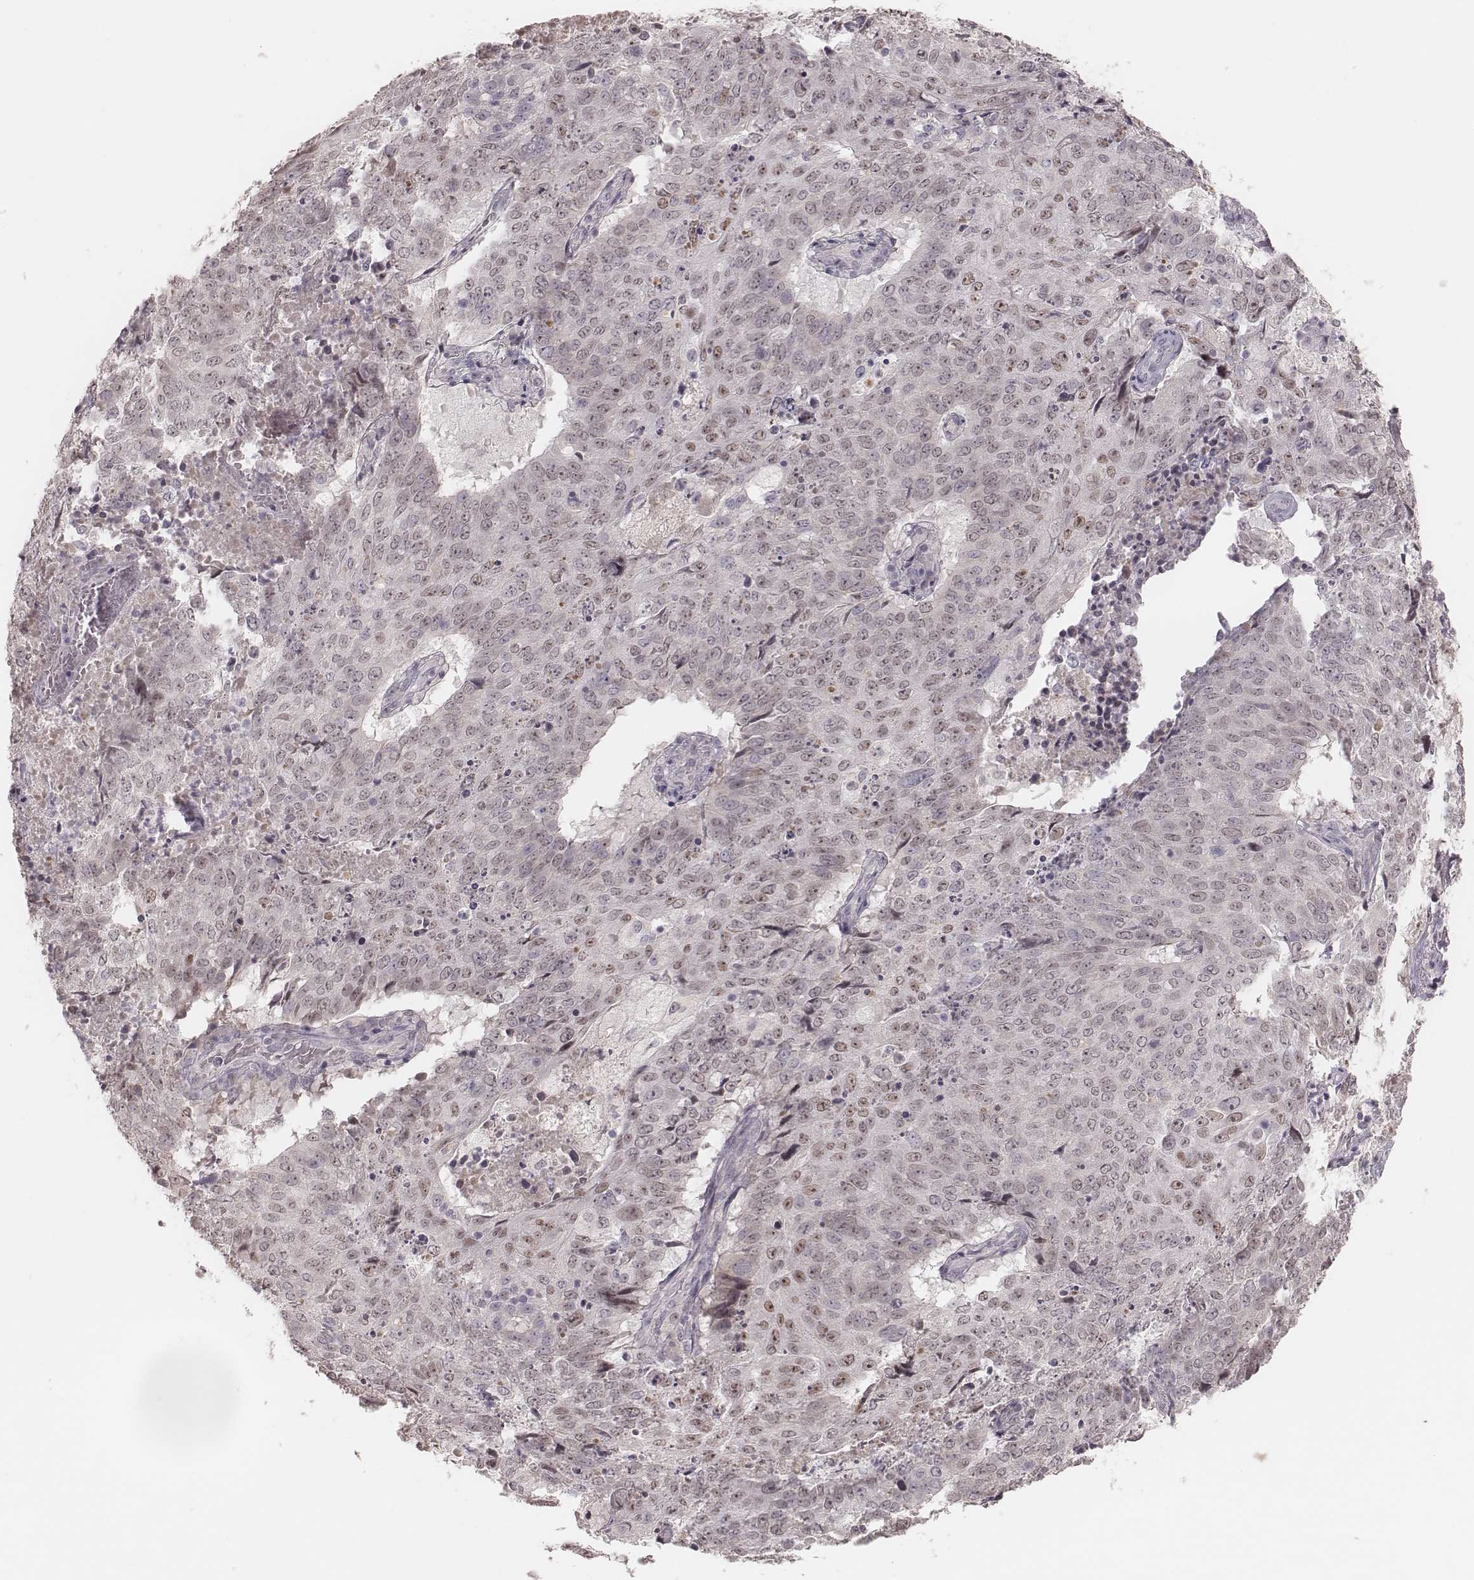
{"staining": {"intensity": "negative", "quantity": "none", "location": "none"}, "tissue": "lung cancer", "cell_type": "Tumor cells", "image_type": "cancer", "snomed": [{"axis": "morphology", "description": "Normal tissue, NOS"}, {"axis": "morphology", "description": "Squamous cell carcinoma, NOS"}, {"axis": "topography", "description": "Bronchus"}, {"axis": "topography", "description": "Lung"}], "caption": "IHC image of neoplastic tissue: human squamous cell carcinoma (lung) stained with DAB (3,3'-diaminobenzidine) displays no significant protein staining in tumor cells.", "gene": "FAM13B", "patient": {"sex": "male", "age": 64}}